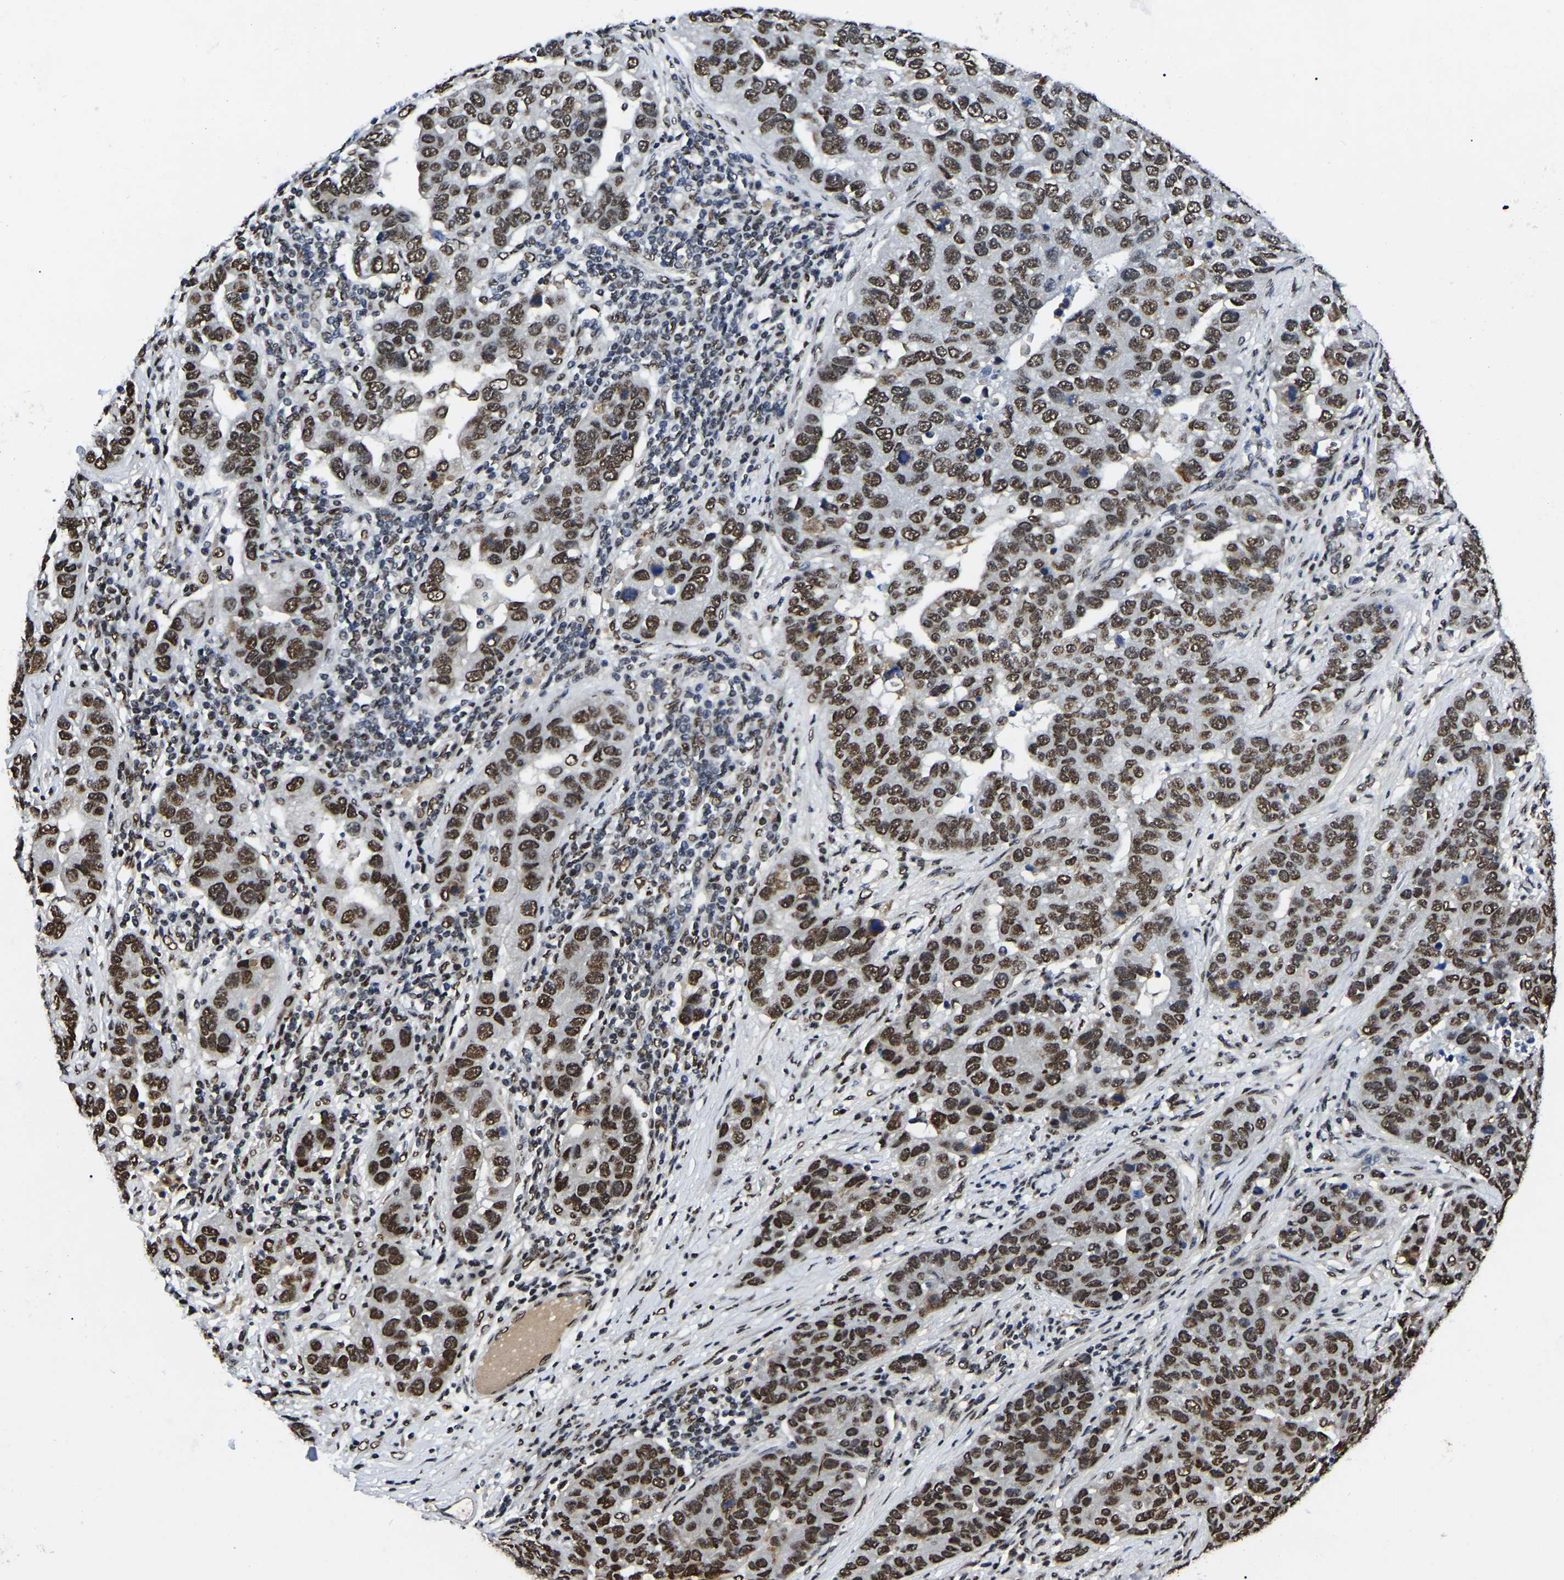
{"staining": {"intensity": "strong", "quantity": ">75%", "location": "nuclear"}, "tissue": "pancreatic cancer", "cell_type": "Tumor cells", "image_type": "cancer", "snomed": [{"axis": "morphology", "description": "Adenocarcinoma, NOS"}, {"axis": "topography", "description": "Pancreas"}], "caption": "Tumor cells show high levels of strong nuclear expression in approximately >75% of cells in human pancreatic cancer.", "gene": "TRIM35", "patient": {"sex": "female", "age": 61}}